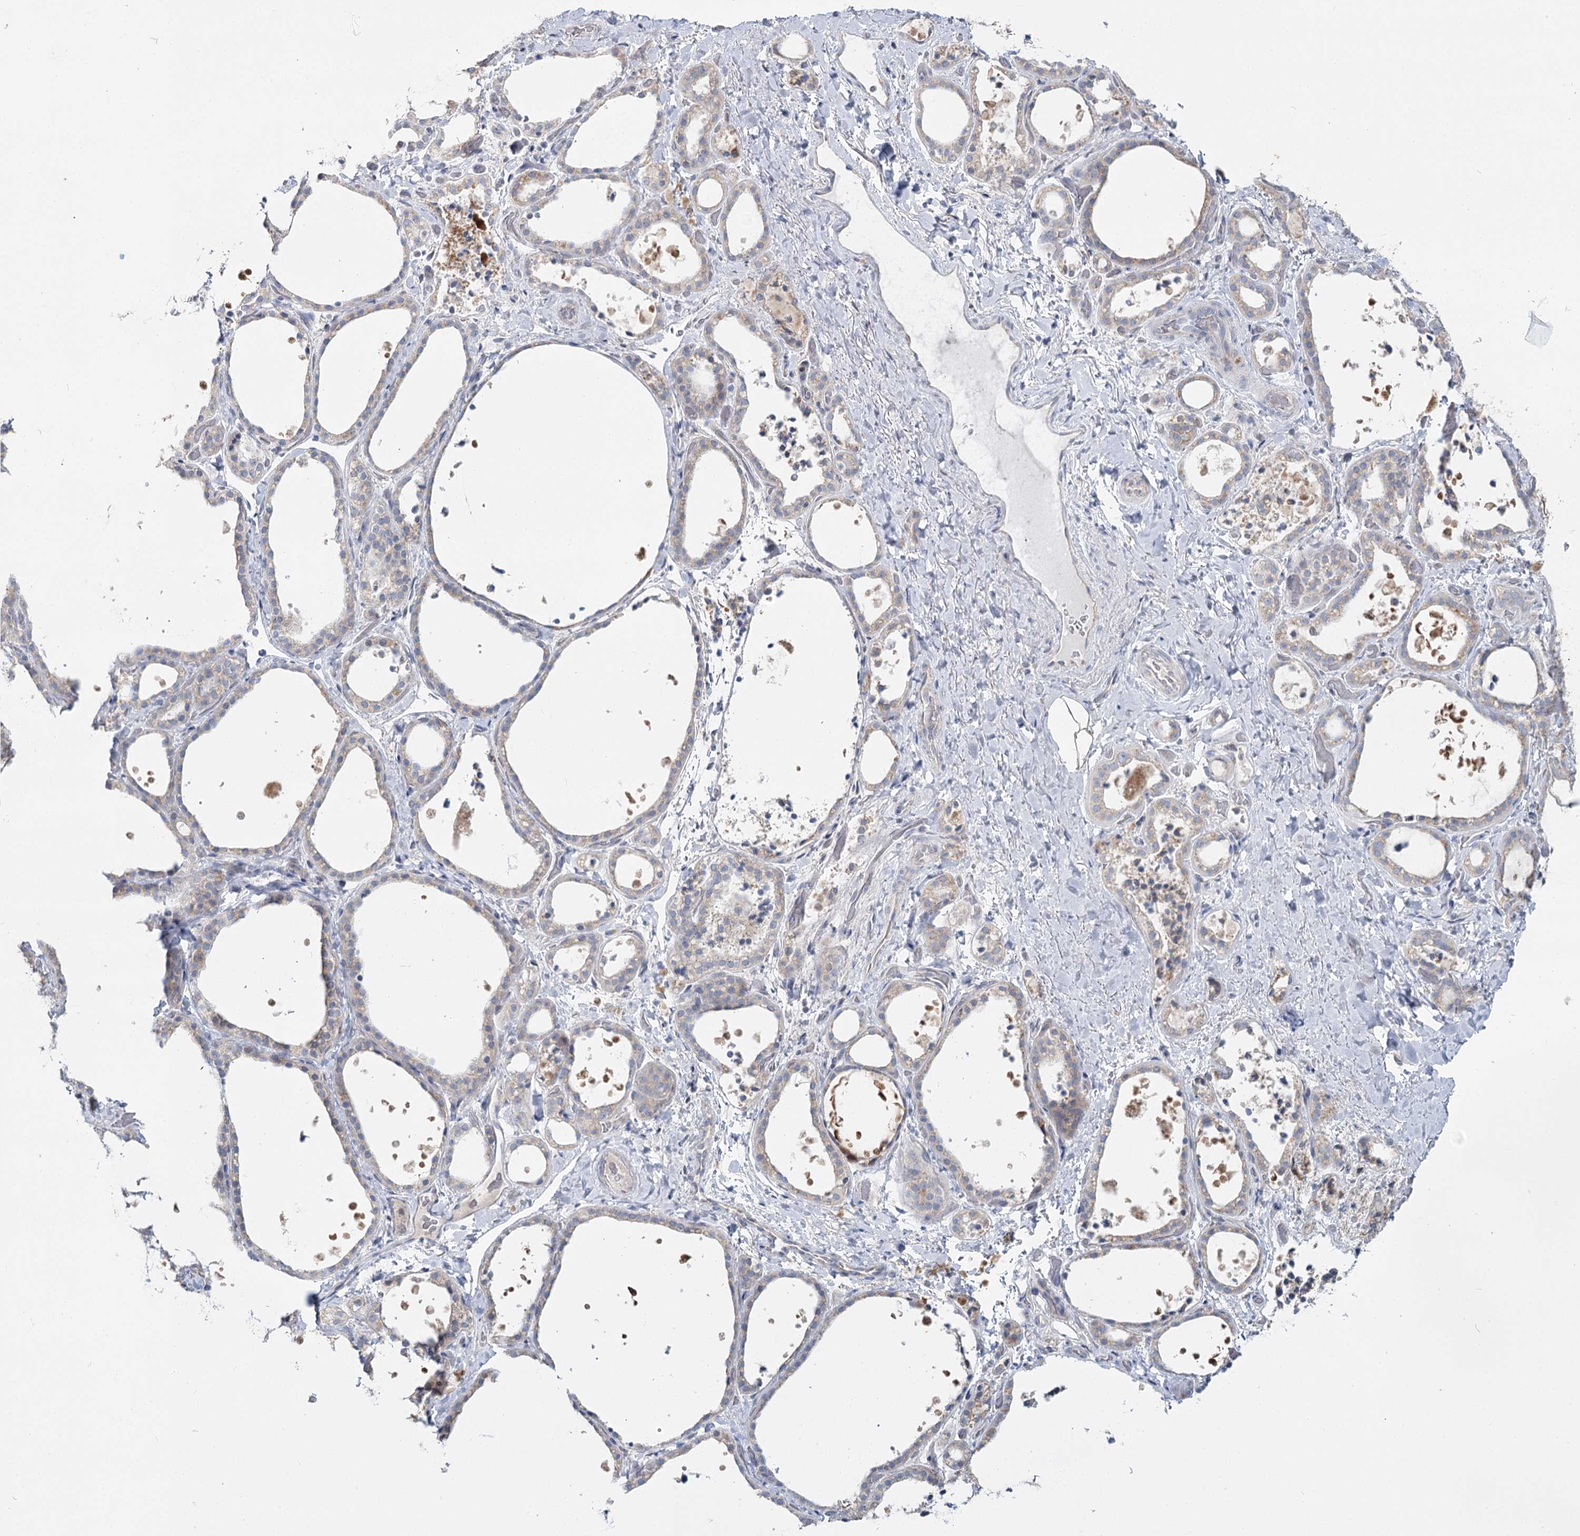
{"staining": {"intensity": "negative", "quantity": "none", "location": "none"}, "tissue": "thyroid gland", "cell_type": "Glandular cells", "image_type": "normal", "snomed": [{"axis": "morphology", "description": "Normal tissue, NOS"}, {"axis": "topography", "description": "Thyroid gland"}], "caption": "A photomicrograph of thyroid gland stained for a protein exhibits no brown staining in glandular cells.", "gene": "ACOX2", "patient": {"sex": "female", "age": 44}}